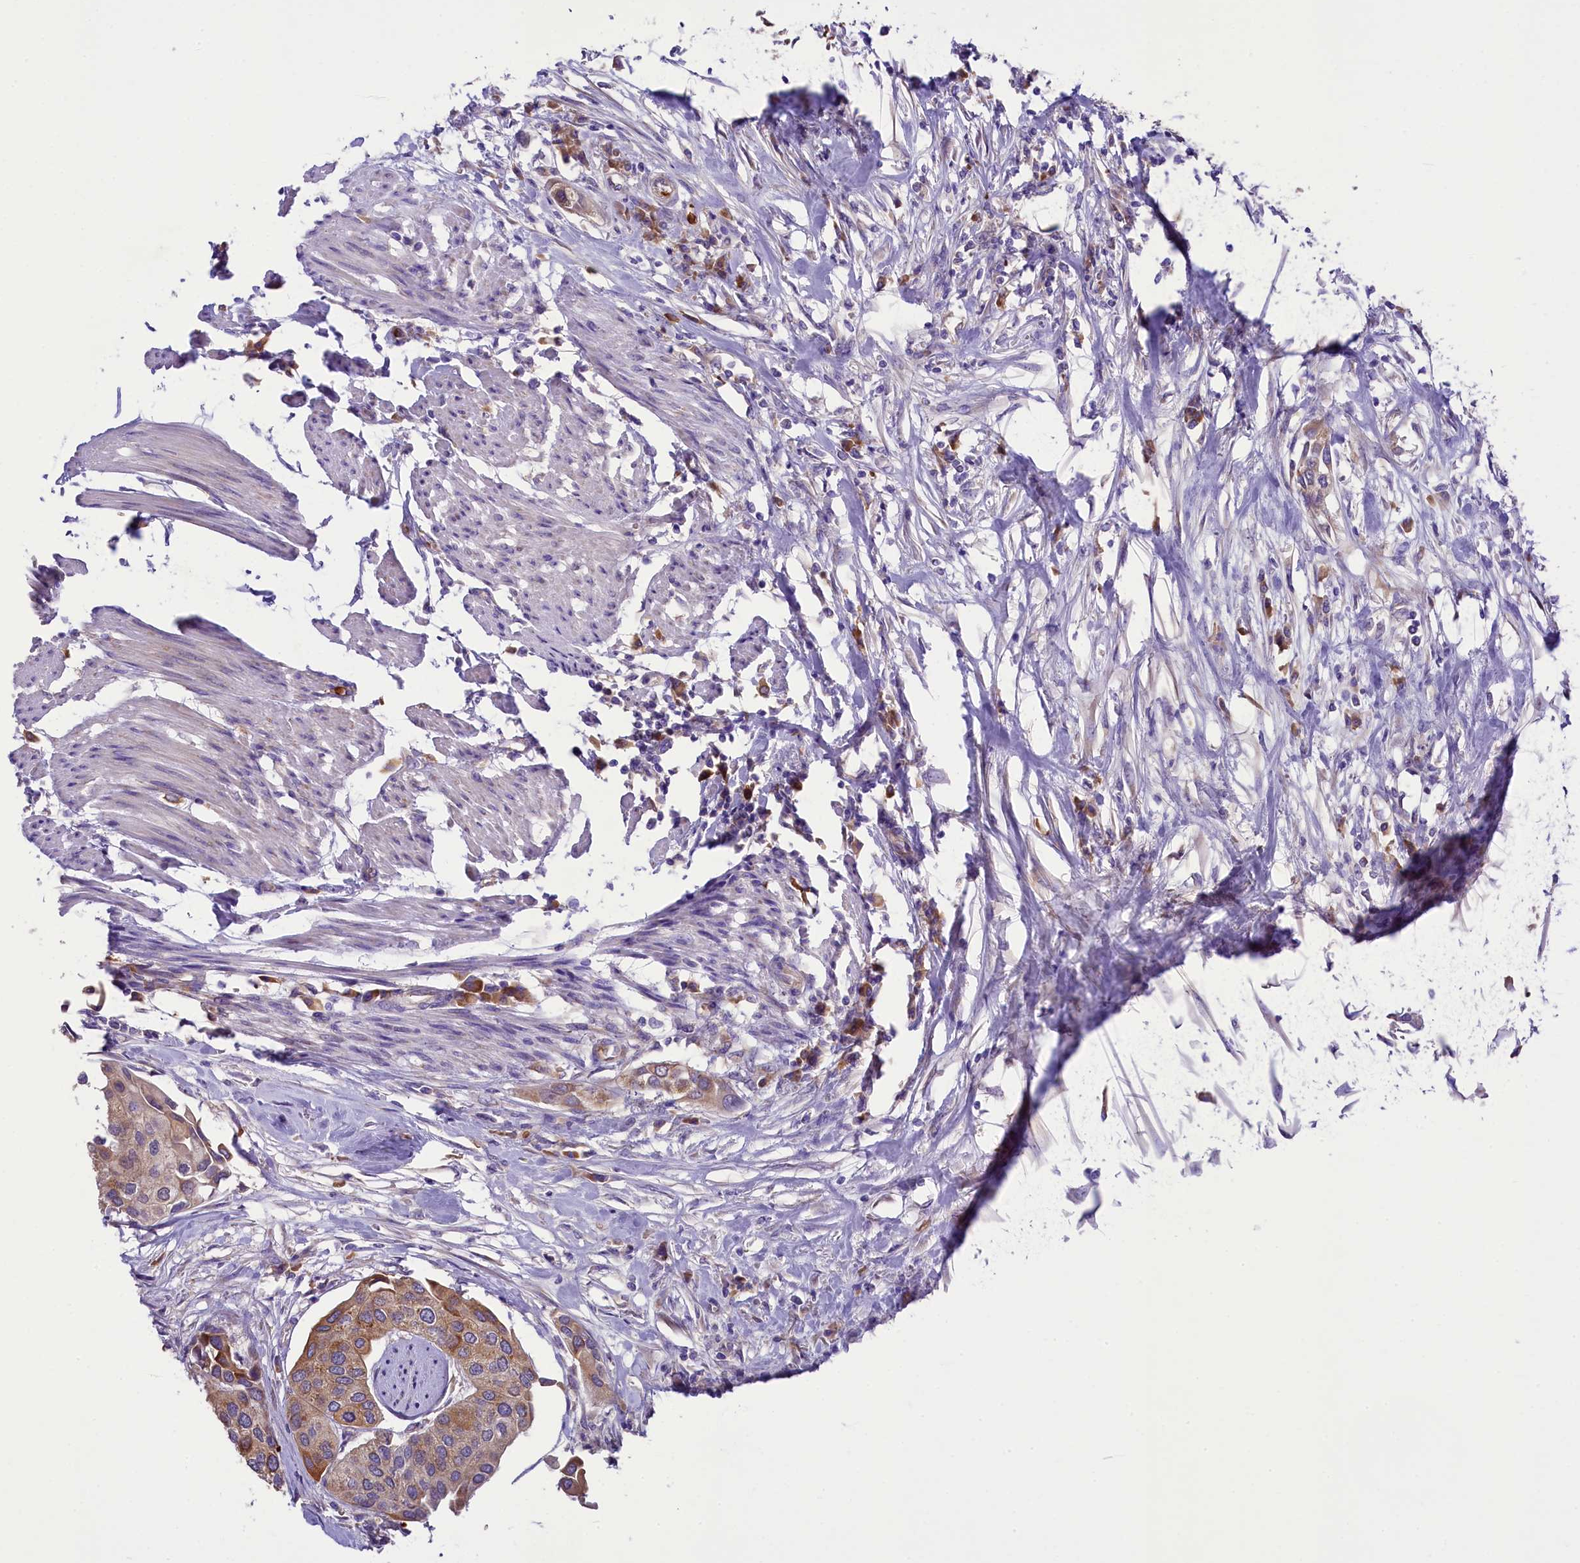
{"staining": {"intensity": "moderate", "quantity": "25%-75%", "location": "cytoplasmic/membranous"}, "tissue": "urothelial cancer", "cell_type": "Tumor cells", "image_type": "cancer", "snomed": [{"axis": "morphology", "description": "Urothelial carcinoma, High grade"}, {"axis": "topography", "description": "Urinary bladder"}], "caption": "Urothelial carcinoma (high-grade) tissue demonstrates moderate cytoplasmic/membranous positivity in about 25%-75% of tumor cells", "gene": "LARP4", "patient": {"sex": "male", "age": 64}}